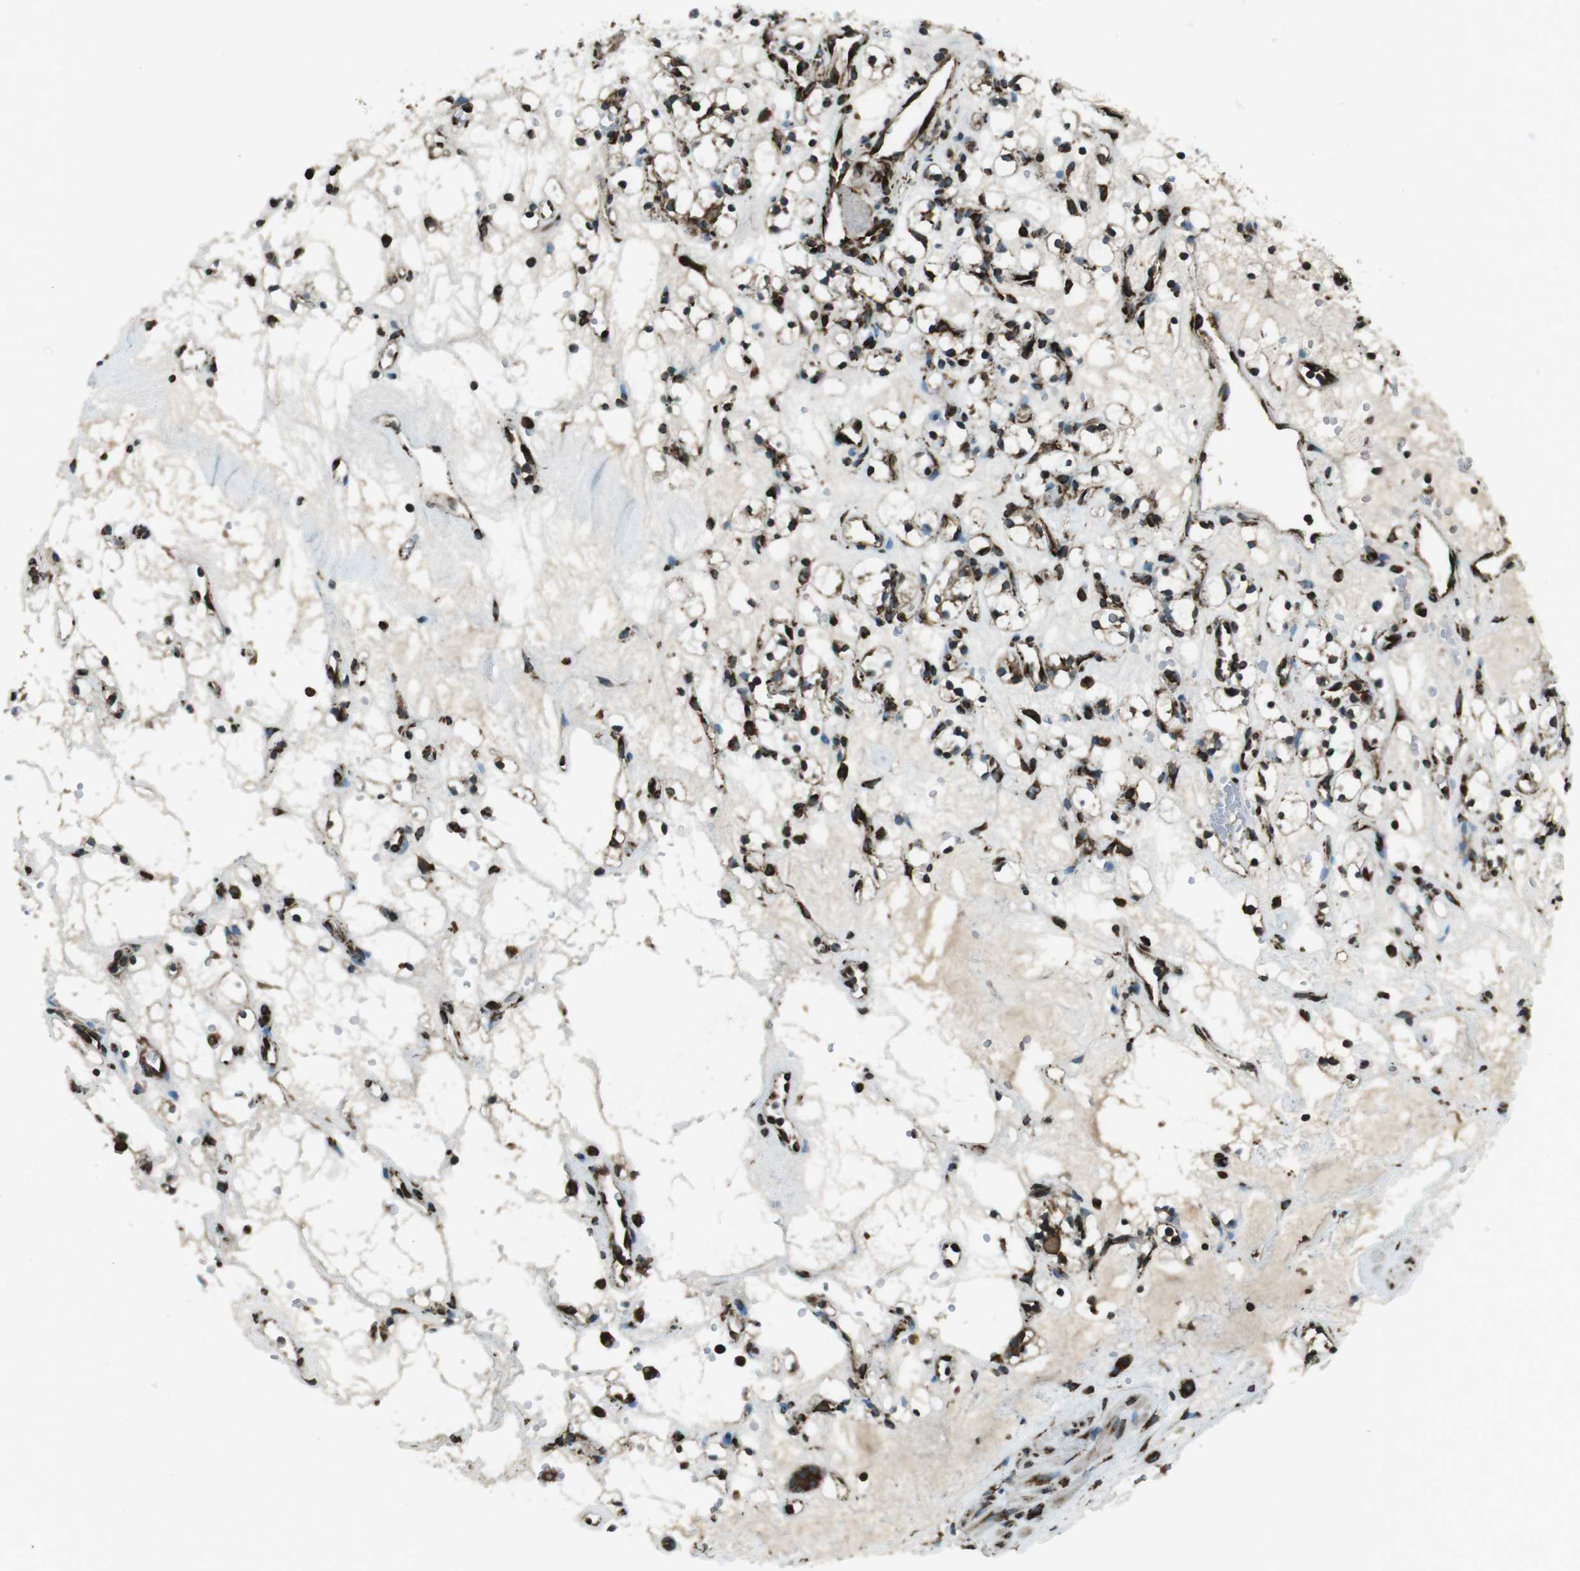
{"staining": {"intensity": "strong", "quantity": ">75%", "location": "cytoplasmic/membranous,nuclear"}, "tissue": "renal cancer", "cell_type": "Tumor cells", "image_type": "cancer", "snomed": [{"axis": "morphology", "description": "Adenocarcinoma, NOS"}, {"axis": "topography", "description": "Kidney"}], "caption": "Protein expression by immunohistochemistry demonstrates strong cytoplasmic/membranous and nuclear positivity in about >75% of tumor cells in renal cancer (adenocarcinoma).", "gene": "KTN1", "patient": {"sex": "female", "age": 60}}